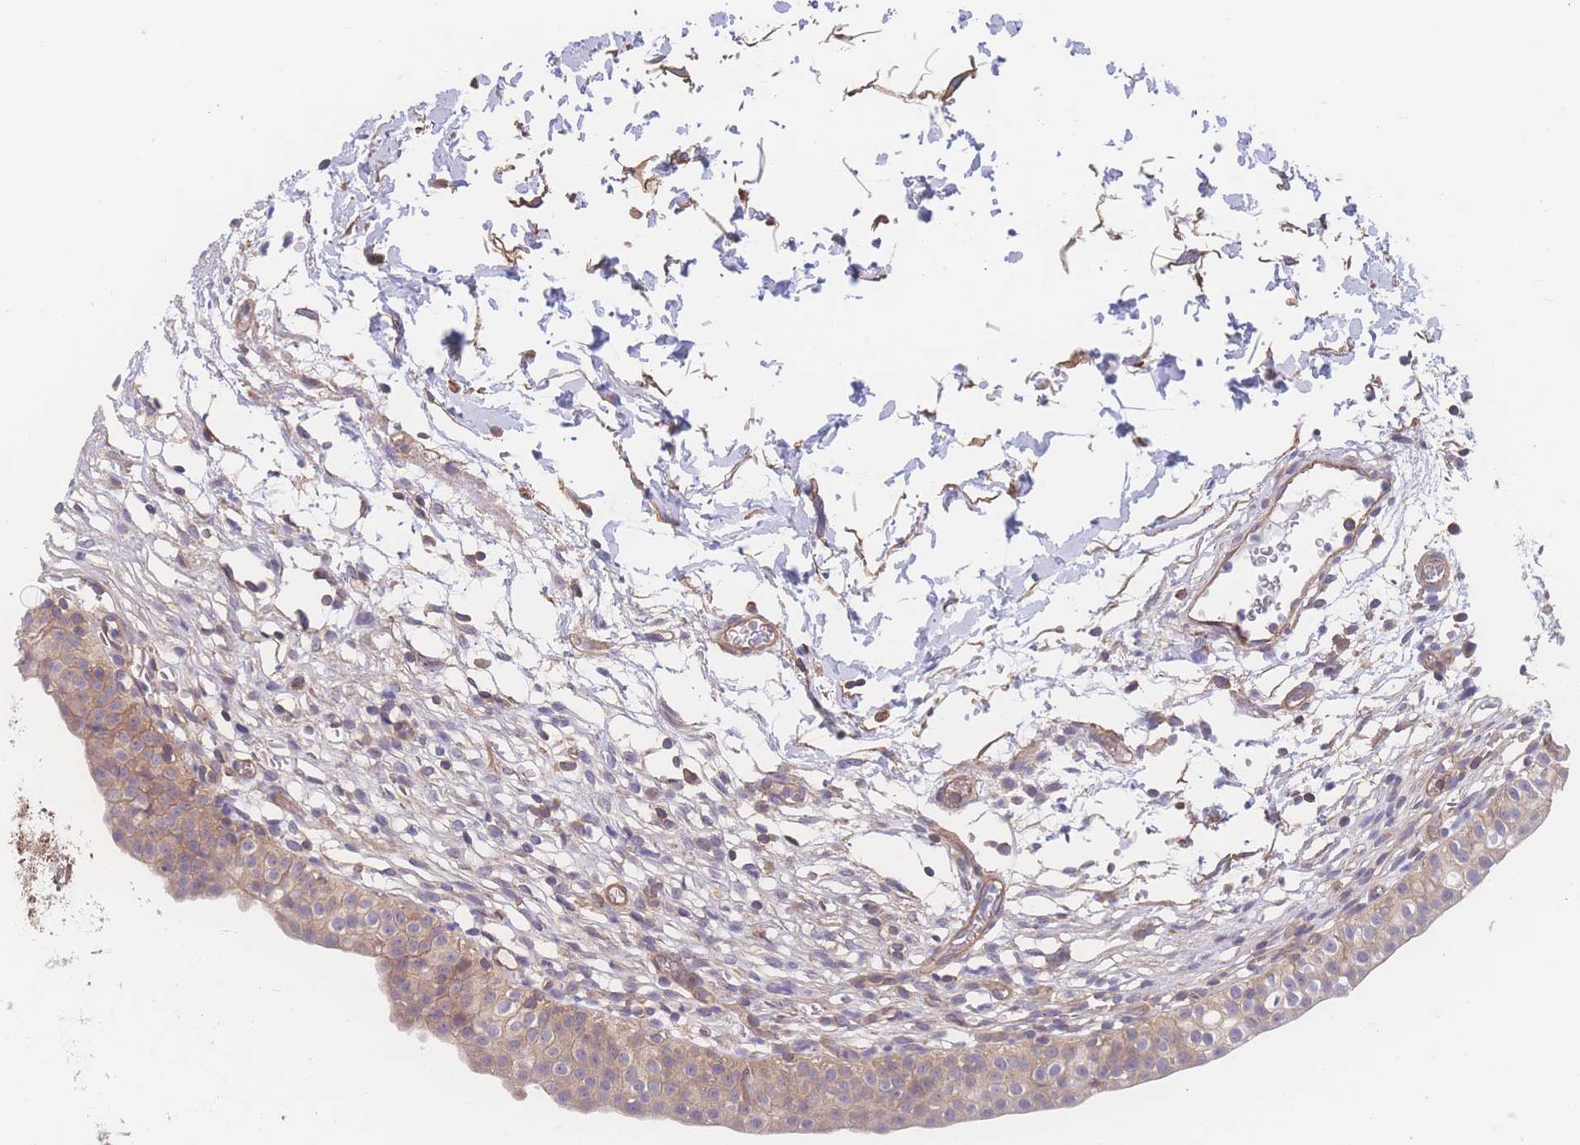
{"staining": {"intensity": "moderate", "quantity": ">75%", "location": "cytoplasmic/membranous"}, "tissue": "urinary bladder", "cell_type": "Urothelial cells", "image_type": "normal", "snomed": [{"axis": "morphology", "description": "Normal tissue, NOS"}, {"axis": "topography", "description": "Urinary bladder"}, {"axis": "topography", "description": "Peripheral nerve tissue"}], "caption": "IHC staining of unremarkable urinary bladder, which reveals medium levels of moderate cytoplasmic/membranous staining in about >75% of urothelial cells indicating moderate cytoplasmic/membranous protein positivity. The staining was performed using DAB (brown) for protein detection and nuclei were counterstained in hematoxylin (blue).", "gene": "CFAP97", "patient": {"sex": "male", "age": 55}}